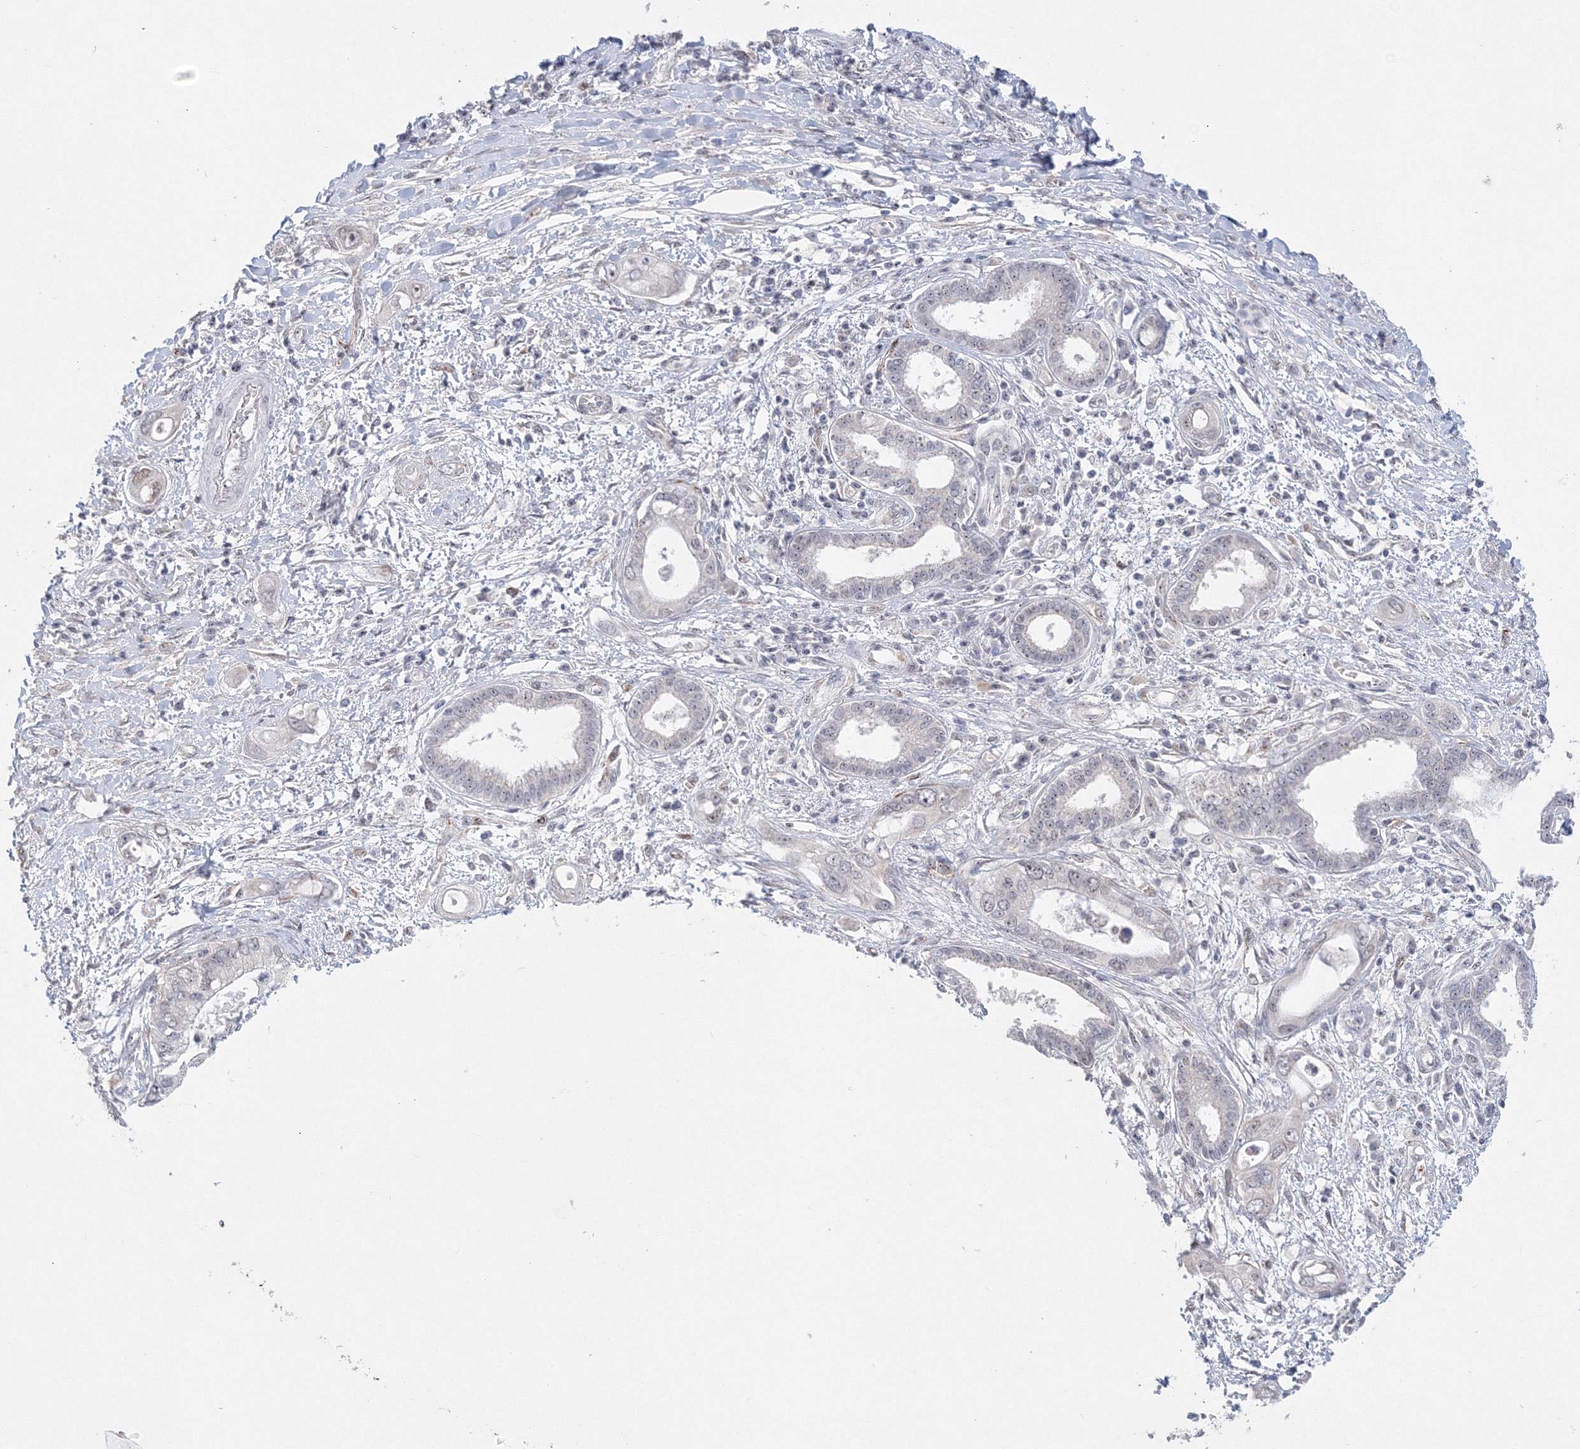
{"staining": {"intensity": "negative", "quantity": "none", "location": "none"}, "tissue": "pancreatic cancer", "cell_type": "Tumor cells", "image_type": "cancer", "snomed": [{"axis": "morphology", "description": "Inflammation, NOS"}, {"axis": "morphology", "description": "Adenocarcinoma, NOS"}, {"axis": "topography", "description": "Pancreas"}], "caption": "This is a photomicrograph of IHC staining of pancreatic cancer (adenocarcinoma), which shows no positivity in tumor cells. Nuclei are stained in blue.", "gene": "SIRT7", "patient": {"sex": "female", "age": 56}}